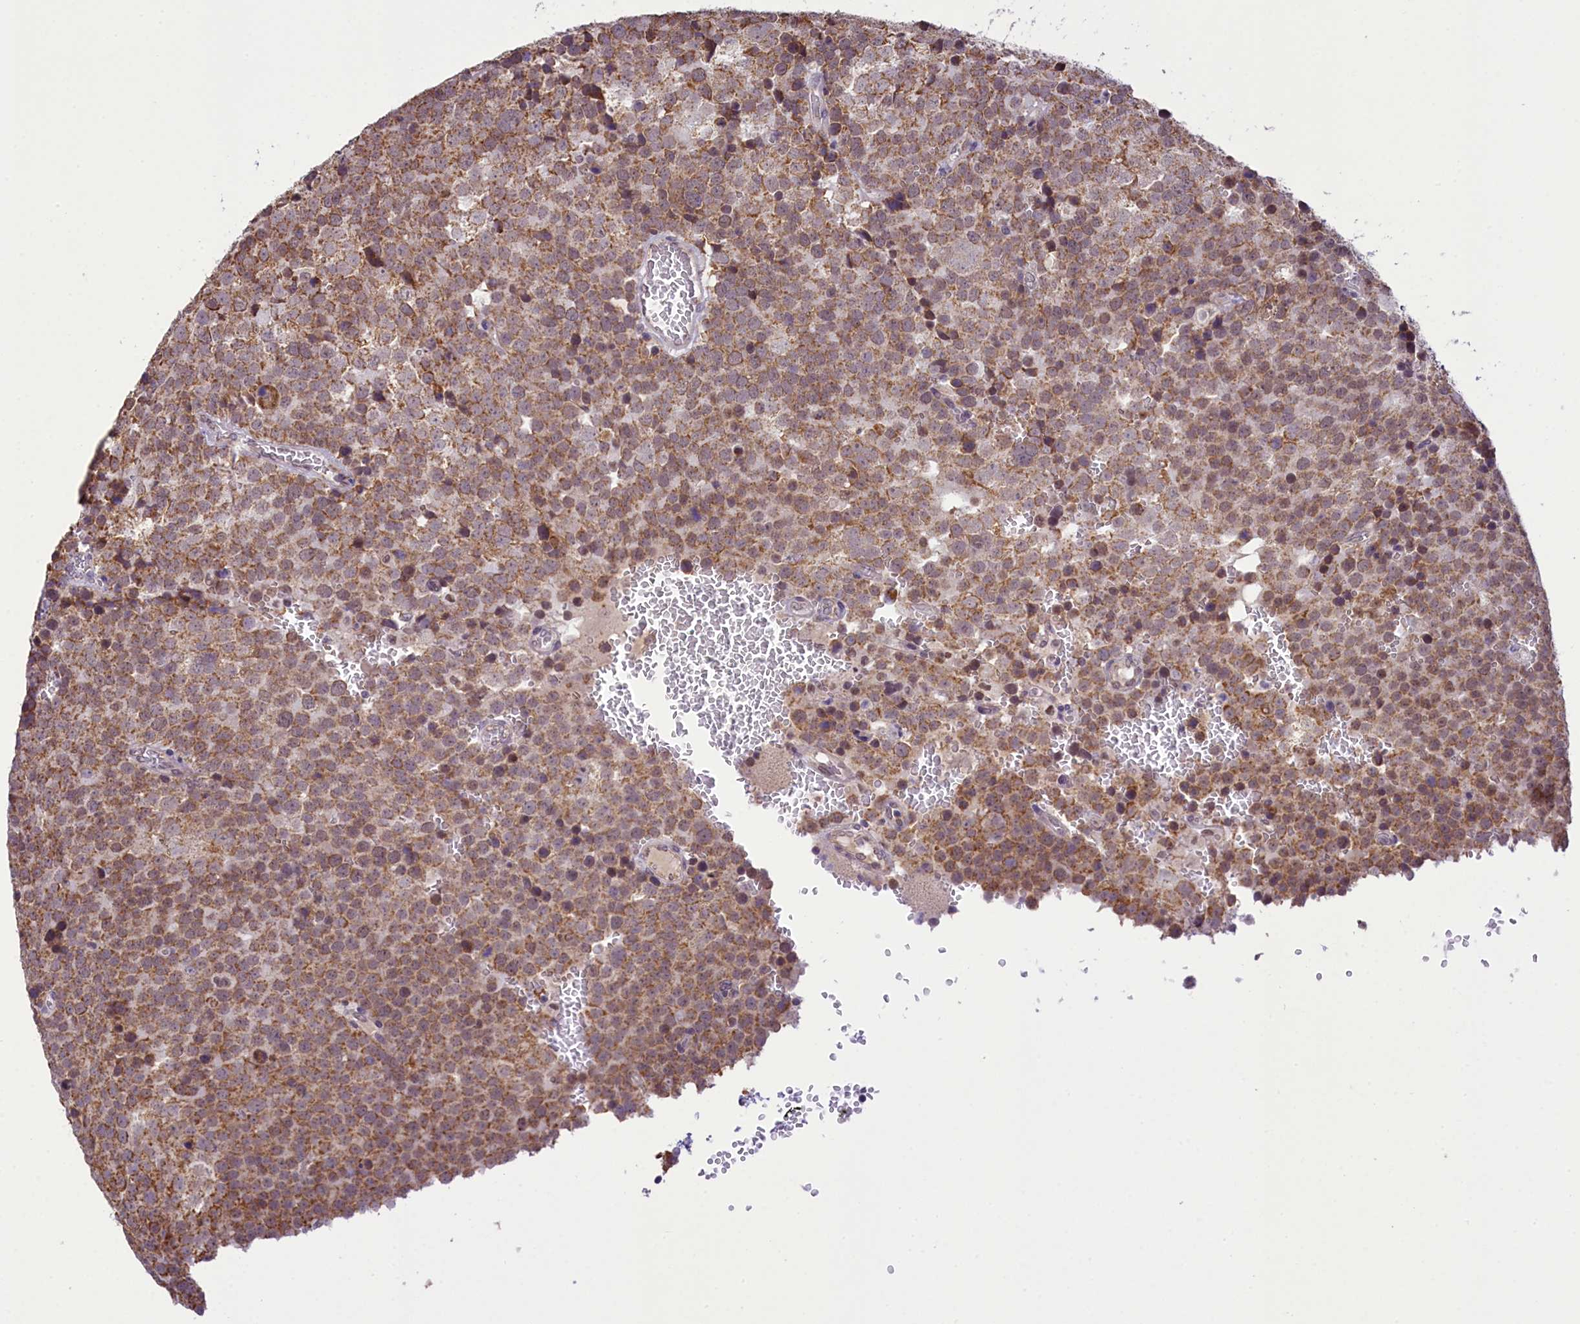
{"staining": {"intensity": "moderate", "quantity": ">75%", "location": "cytoplasmic/membranous"}, "tissue": "testis cancer", "cell_type": "Tumor cells", "image_type": "cancer", "snomed": [{"axis": "morphology", "description": "Seminoma, NOS"}, {"axis": "topography", "description": "Testis"}], "caption": "Protein analysis of testis cancer (seminoma) tissue shows moderate cytoplasmic/membranous expression in about >75% of tumor cells.", "gene": "PAF1", "patient": {"sex": "male", "age": 71}}